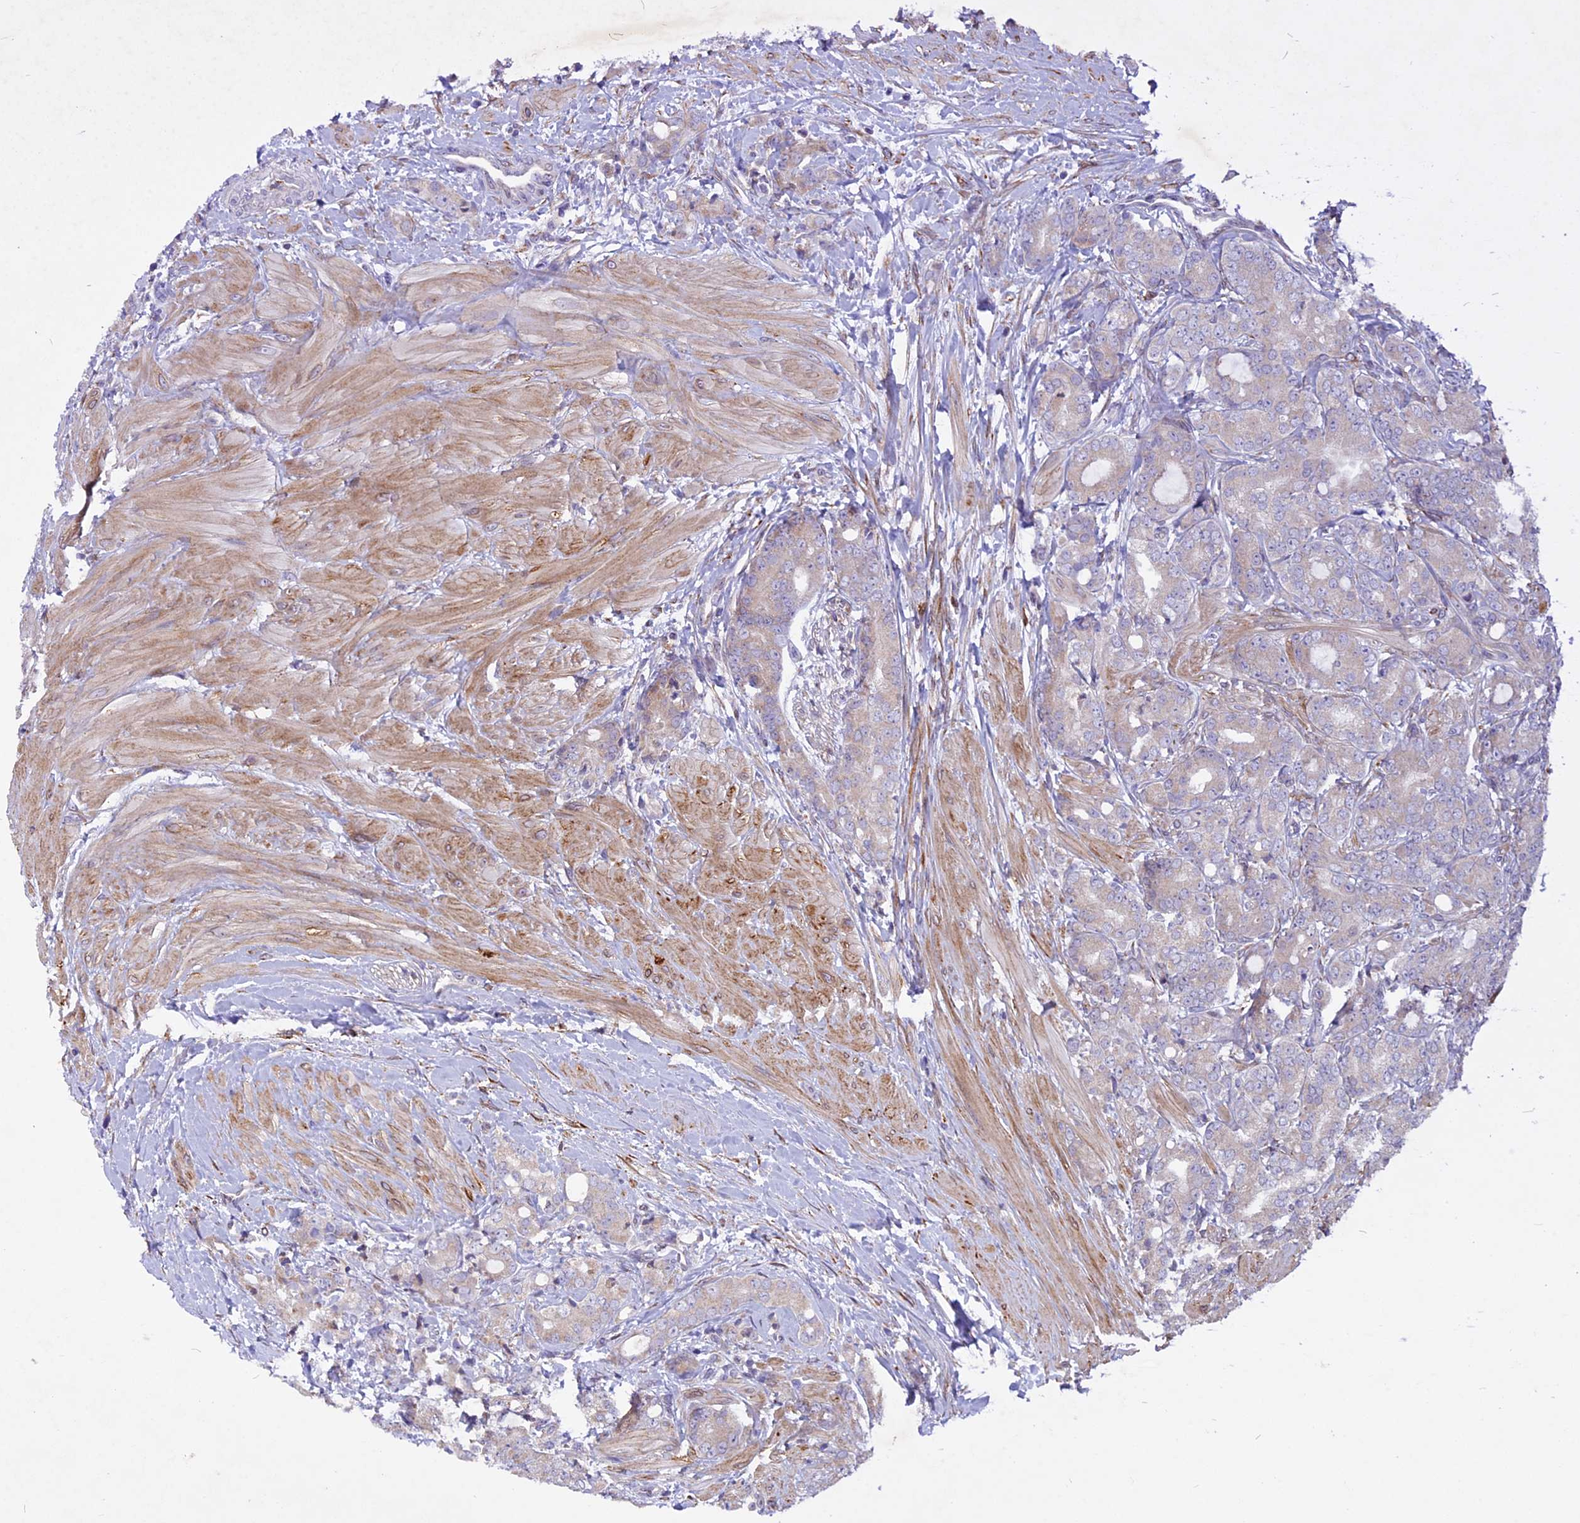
{"staining": {"intensity": "weak", "quantity": "<25%", "location": "cytoplasmic/membranous"}, "tissue": "prostate cancer", "cell_type": "Tumor cells", "image_type": "cancer", "snomed": [{"axis": "morphology", "description": "Adenocarcinoma, High grade"}, {"axis": "topography", "description": "Prostate"}], "caption": "A photomicrograph of prostate cancer stained for a protein shows no brown staining in tumor cells.", "gene": "MIEF2", "patient": {"sex": "male", "age": 62}}